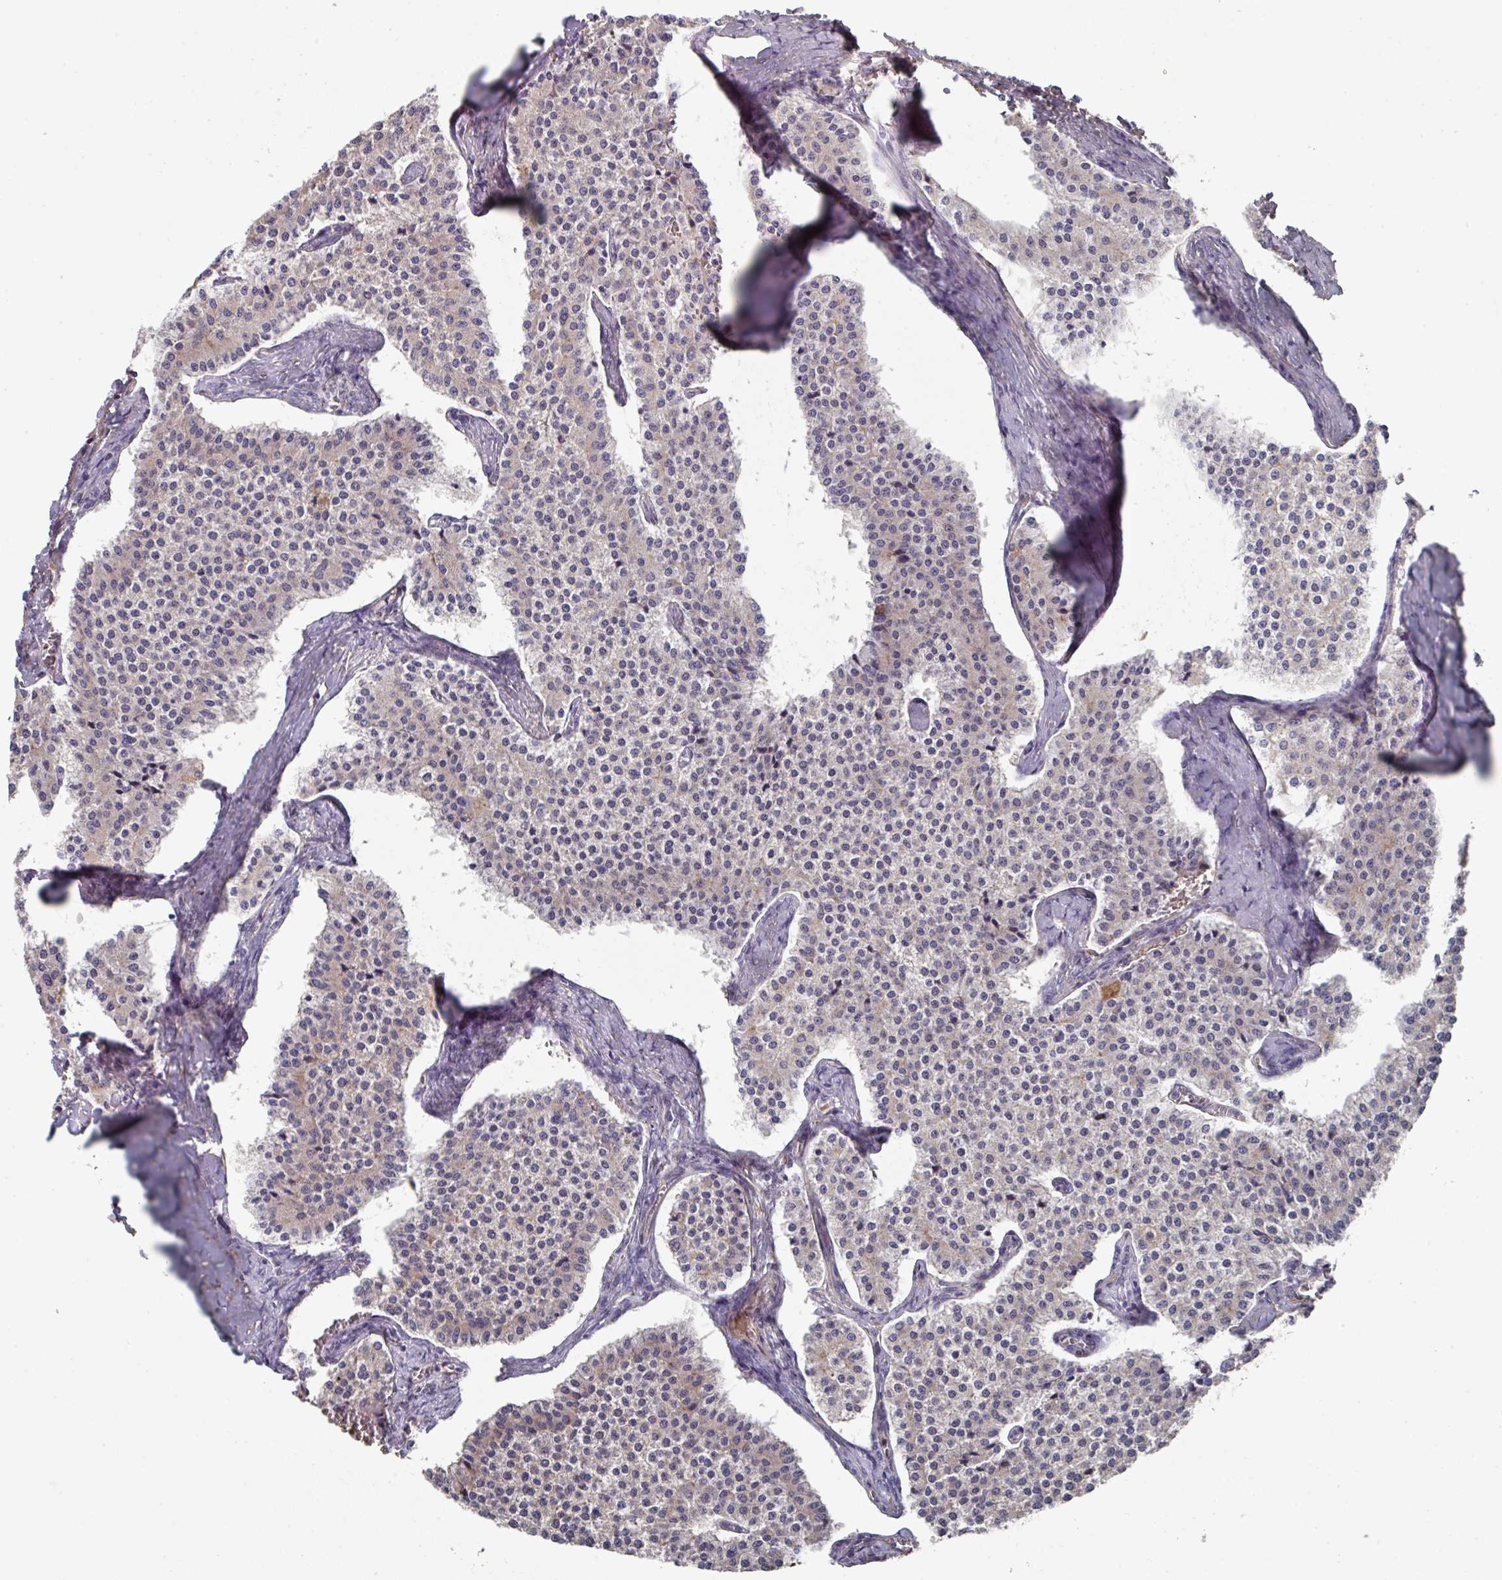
{"staining": {"intensity": "negative", "quantity": "none", "location": "none"}, "tissue": "carcinoid", "cell_type": "Tumor cells", "image_type": "cancer", "snomed": [{"axis": "morphology", "description": "Carcinoid, malignant, NOS"}, {"axis": "topography", "description": "Colon"}], "caption": "DAB immunohistochemical staining of carcinoid (malignant) shows no significant positivity in tumor cells.", "gene": "PRR5", "patient": {"sex": "female", "age": 52}}